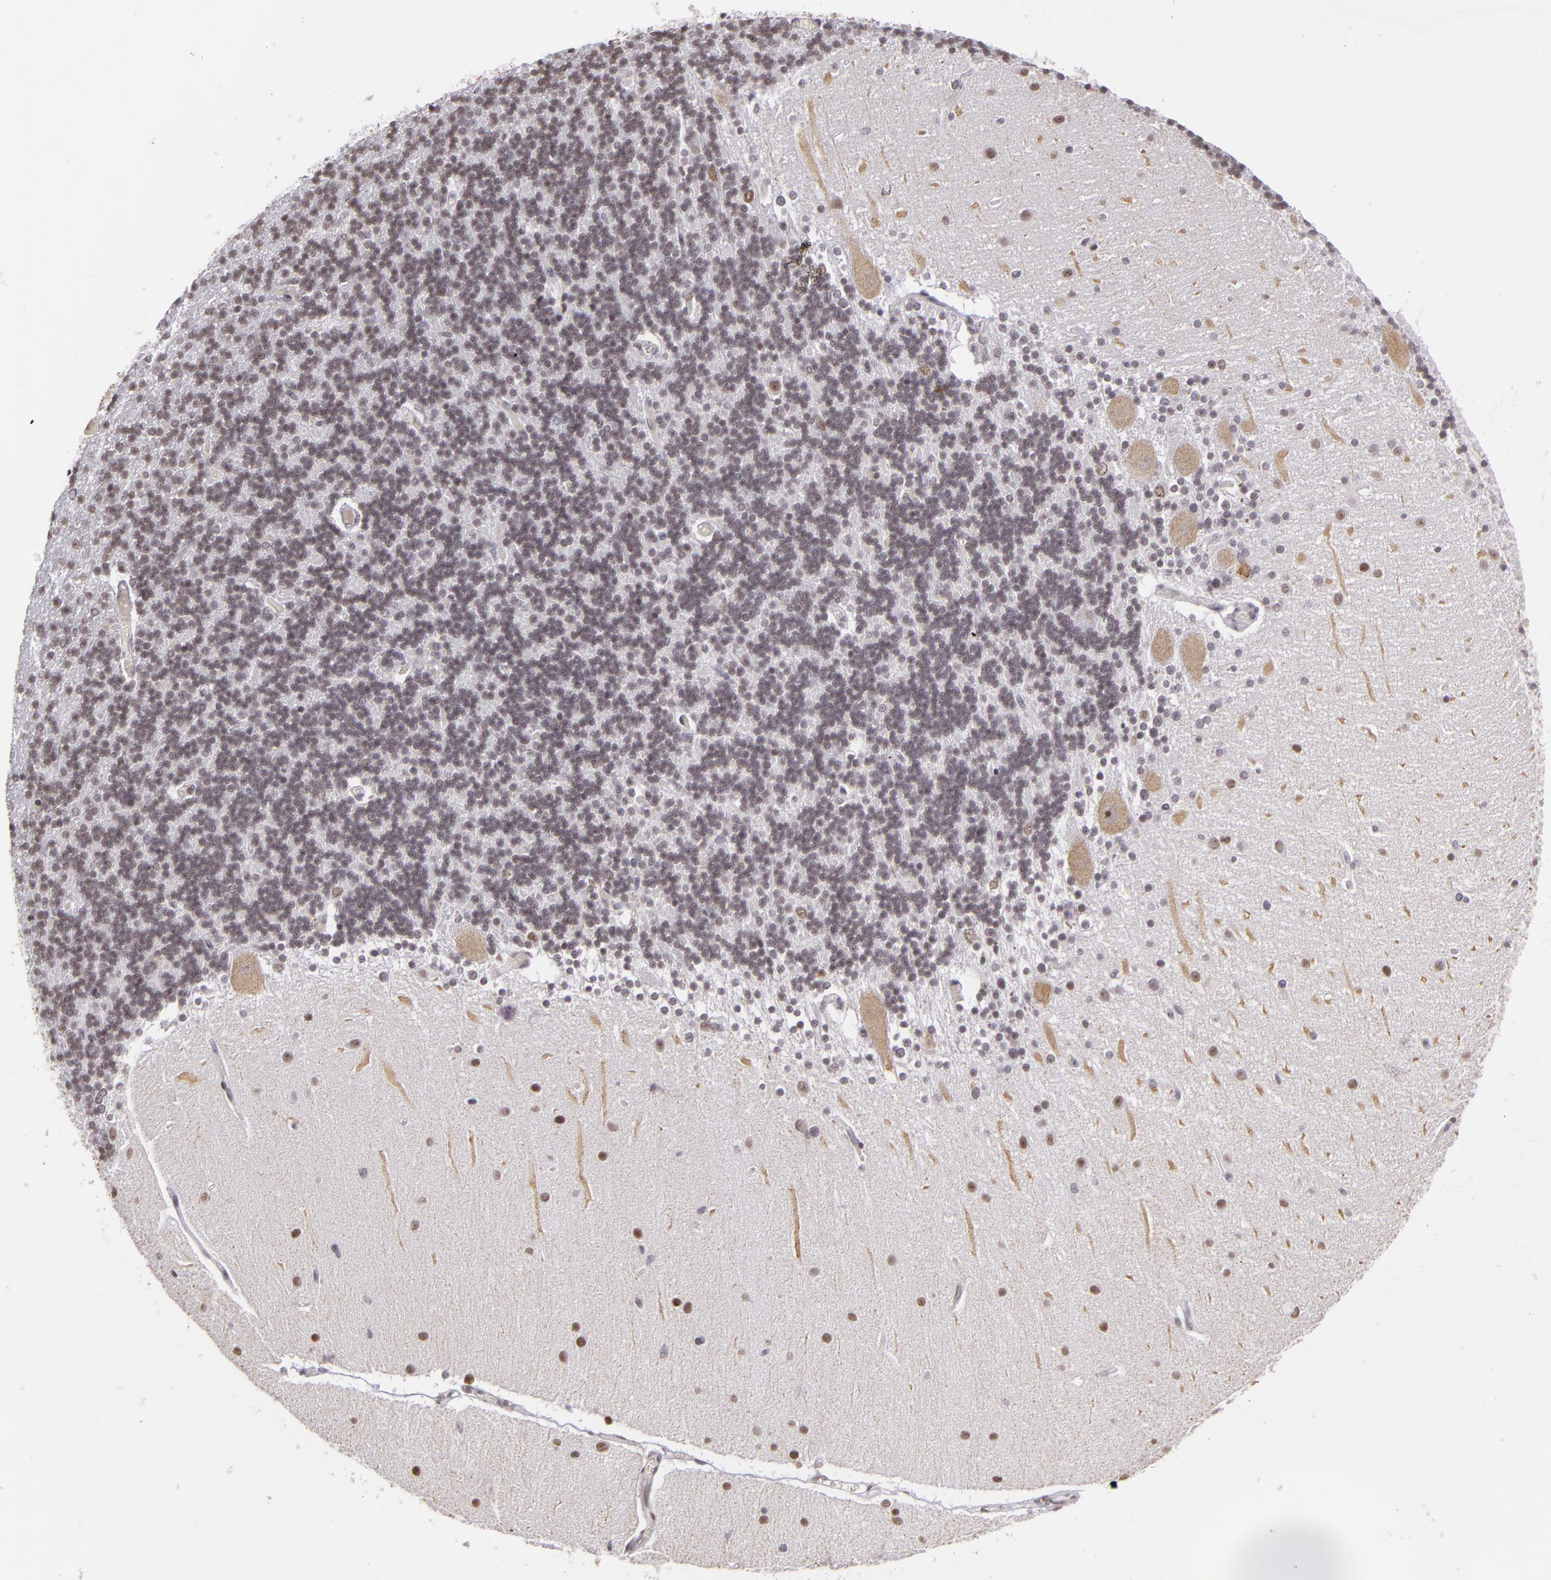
{"staining": {"intensity": "negative", "quantity": "none", "location": "none"}, "tissue": "cerebellum", "cell_type": "Cells in granular layer", "image_type": "normal", "snomed": [{"axis": "morphology", "description": "Normal tissue, NOS"}, {"axis": "topography", "description": "Cerebellum"}], "caption": "Normal cerebellum was stained to show a protein in brown. There is no significant staining in cells in granular layer. The staining was performed using DAB (3,3'-diaminobenzidine) to visualize the protein expression in brown, while the nuclei were stained in blue with hematoxylin (Magnification: 20x).", "gene": "RRP7A", "patient": {"sex": "female", "age": 54}}